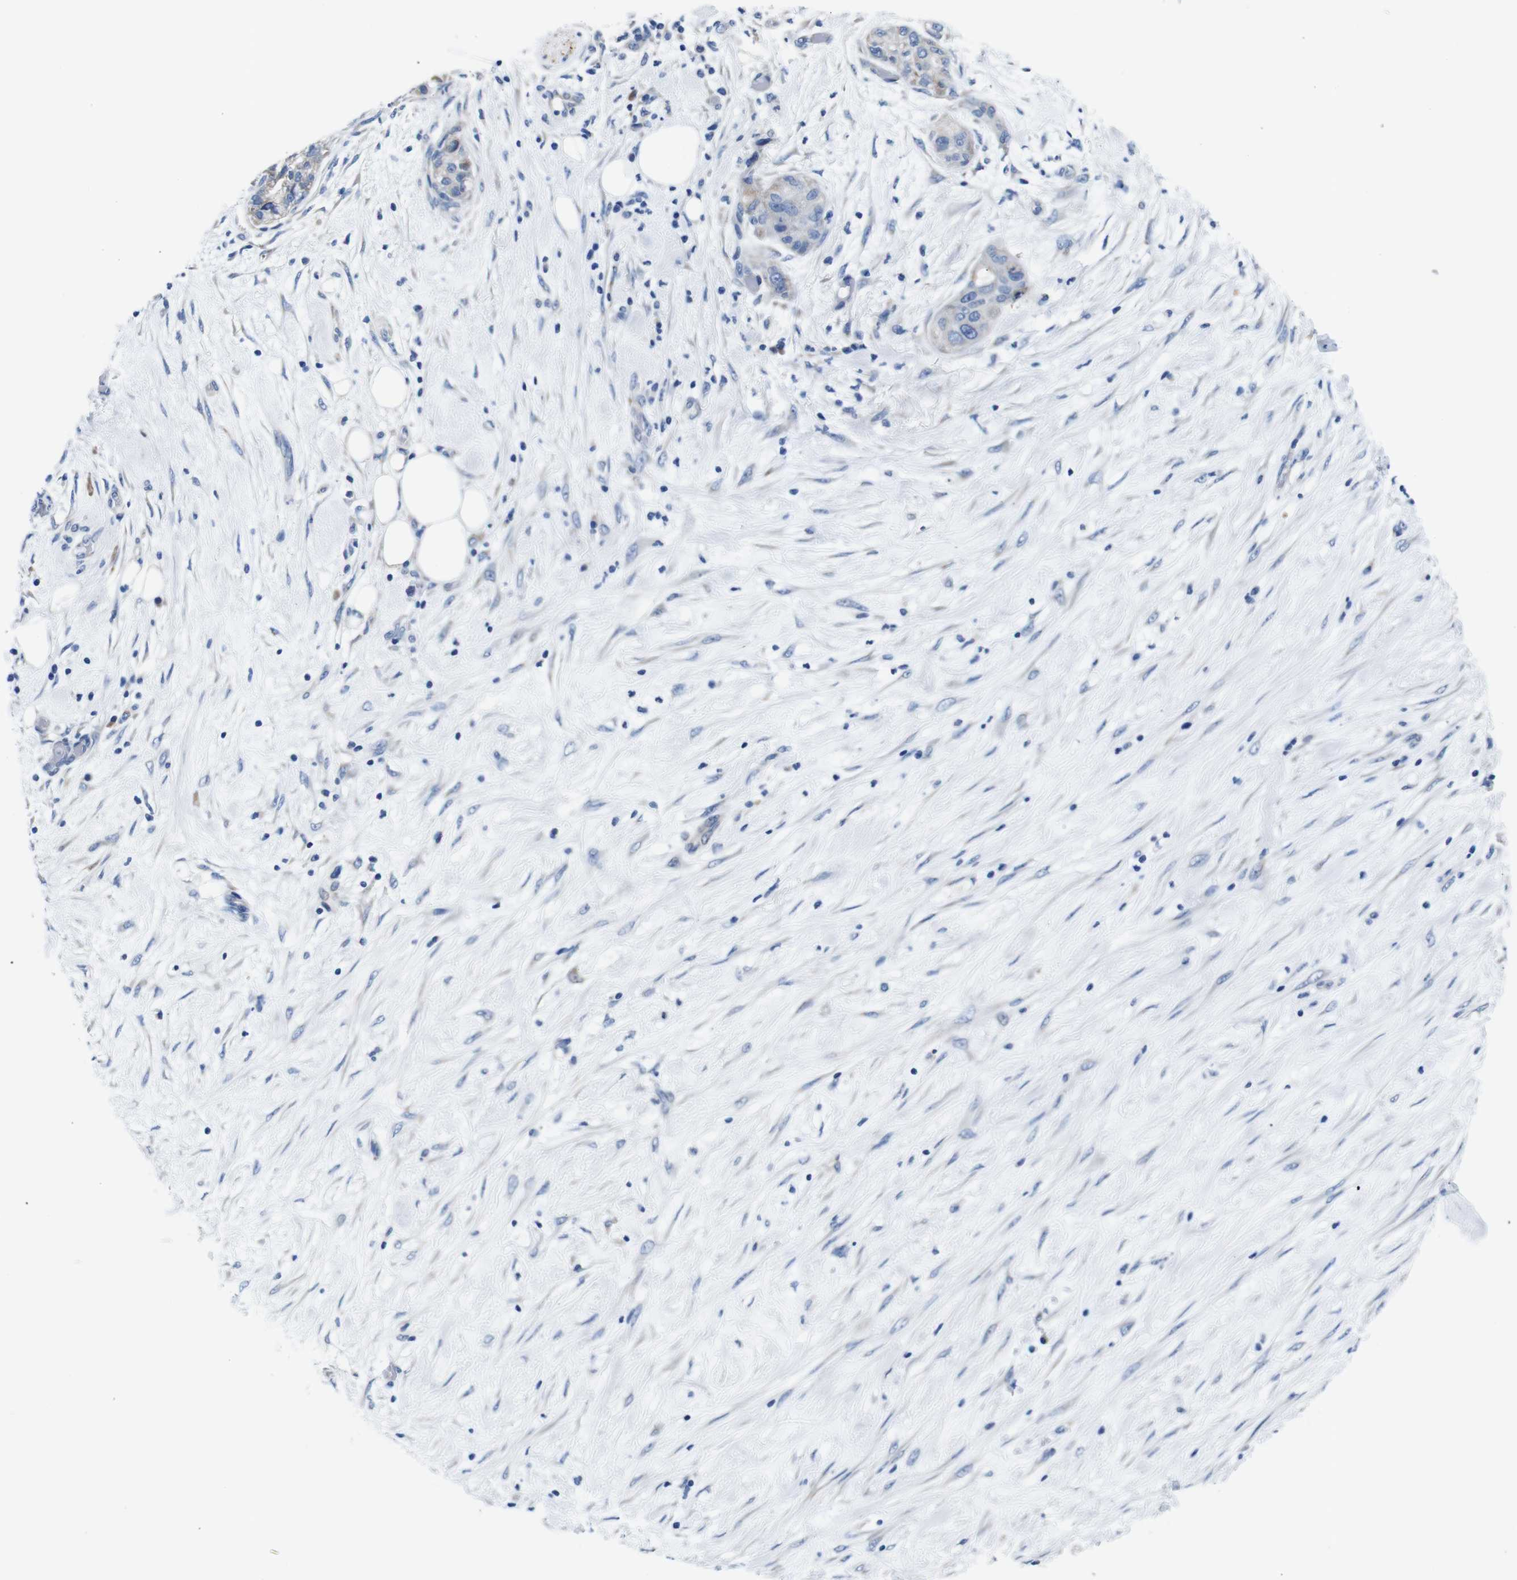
{"staining": {"intensity": "negative", "quantity": "none", "location": "none"}, "tissue": "pancreatic cancer", "cell_type": "Tumor cells", "image_type": "cancer", "snomed": [{"axis": "morphology", "description": "Adenocarcinoma, NOS"}, {"axis": "topography", "description": "Pancreas"}], "caption": "Immunohistochemistry (IHC) photomicrograph of neoplastic tissue: human adenocarcinoma (pancreatic) stained with DAB (3,3'-diaminobenzidine) reveals no significant protein staining in tumor cells. (DAB IHC with hematoxylin counter stain).", "gene": "SNX19", "patient": {"sex": "female", "age": 78}}